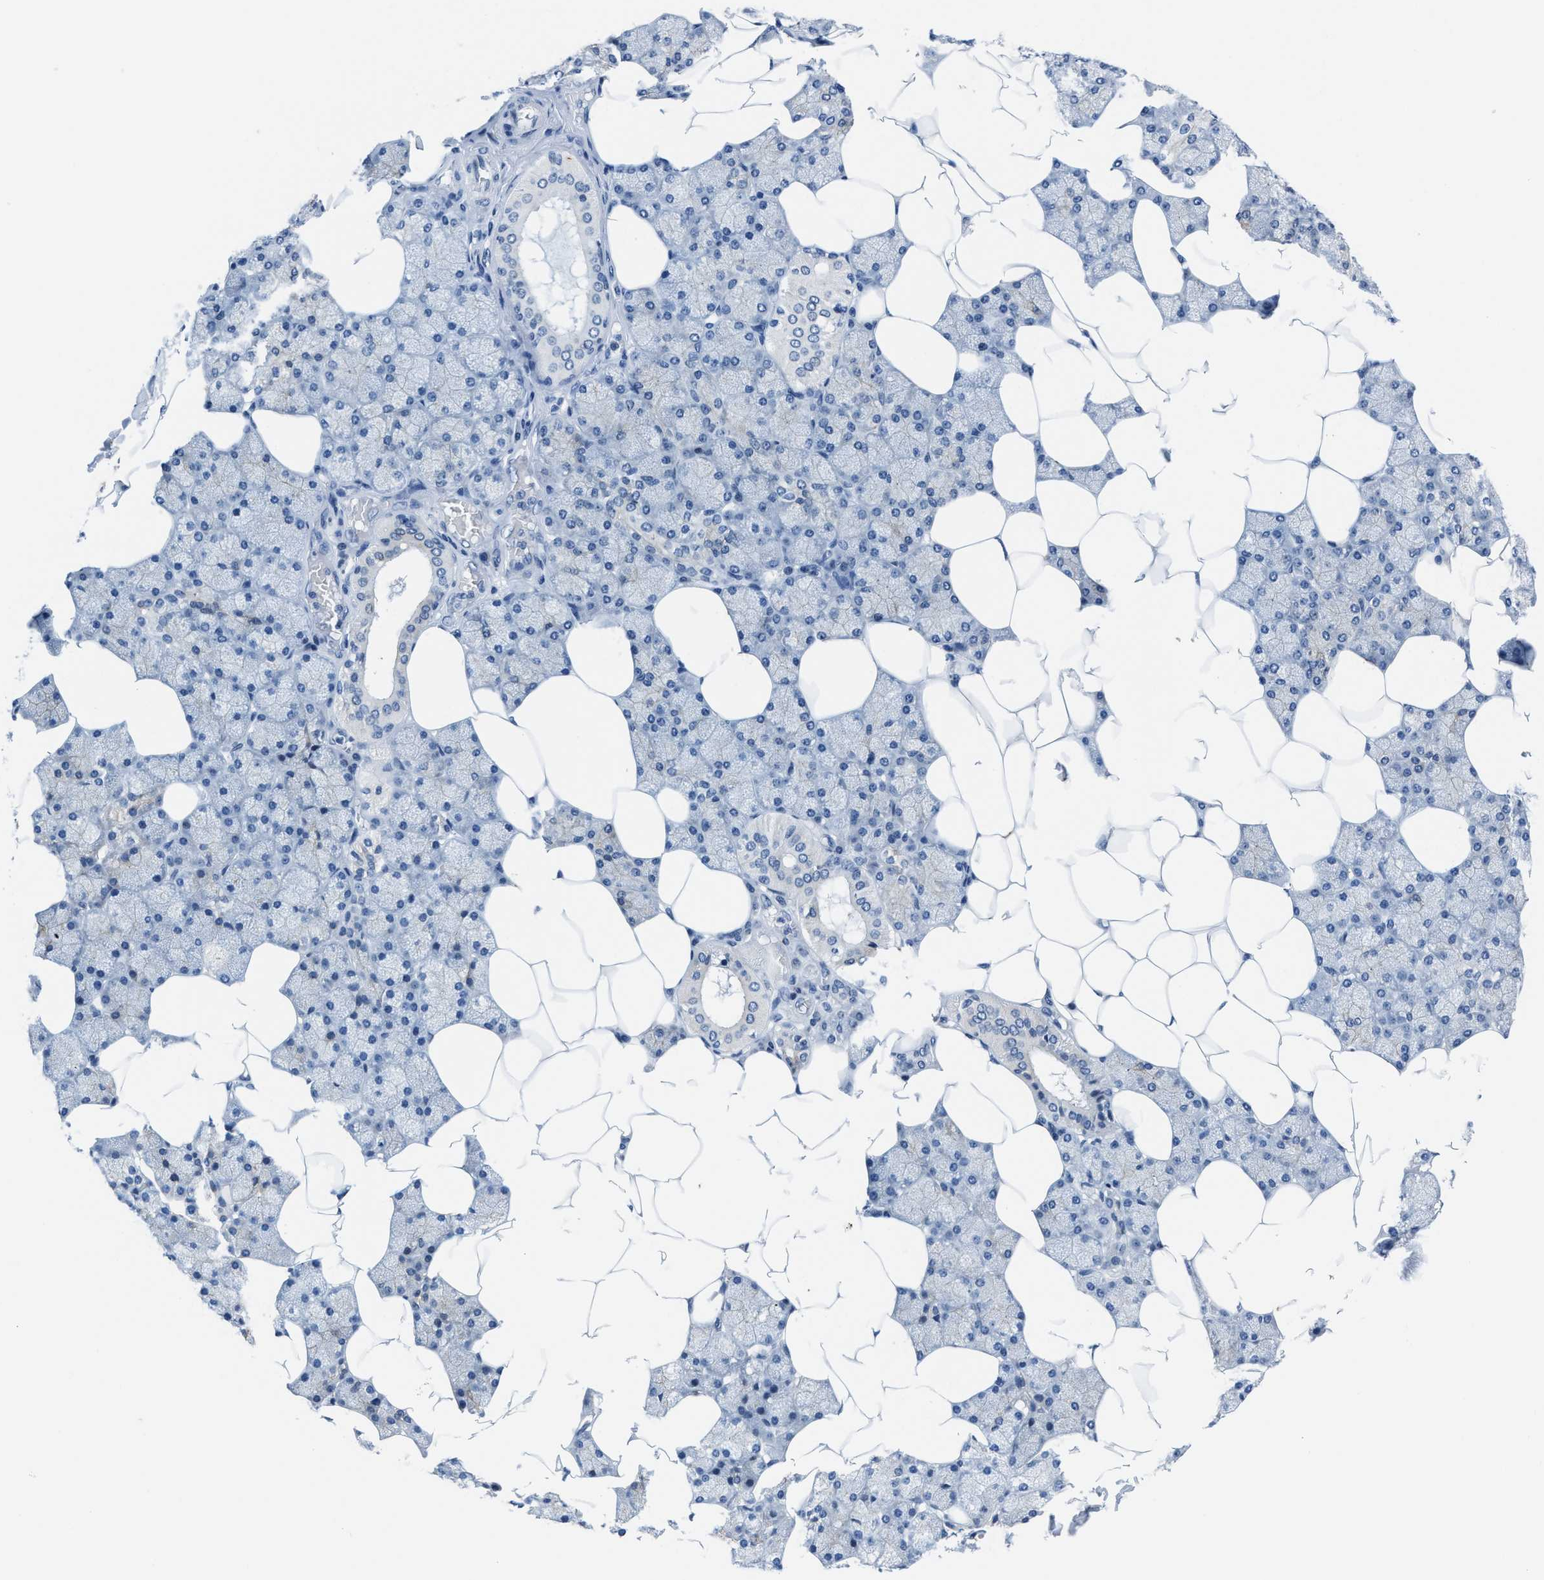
{"staining": {"intensity": "weak", "quantity": "25%-75%", "location": "cytoplasmic/membranous"}, "tissue": "salivary gland", "cell_type": "Glandular cells", "image_type": "normal", "snomed": [{"axis": "morphology", "description": "Normal tissue, NOS"}, {"axis": "topography", "description": "Salivary gland"}], "caption": "Glandular cells display low levels of weak cytoplasmic/membranous staining in about 25%-75% of cells in benign salivary gland.", "gene": "ASZ1", "patient": {"sex": "male", "age": 62}}